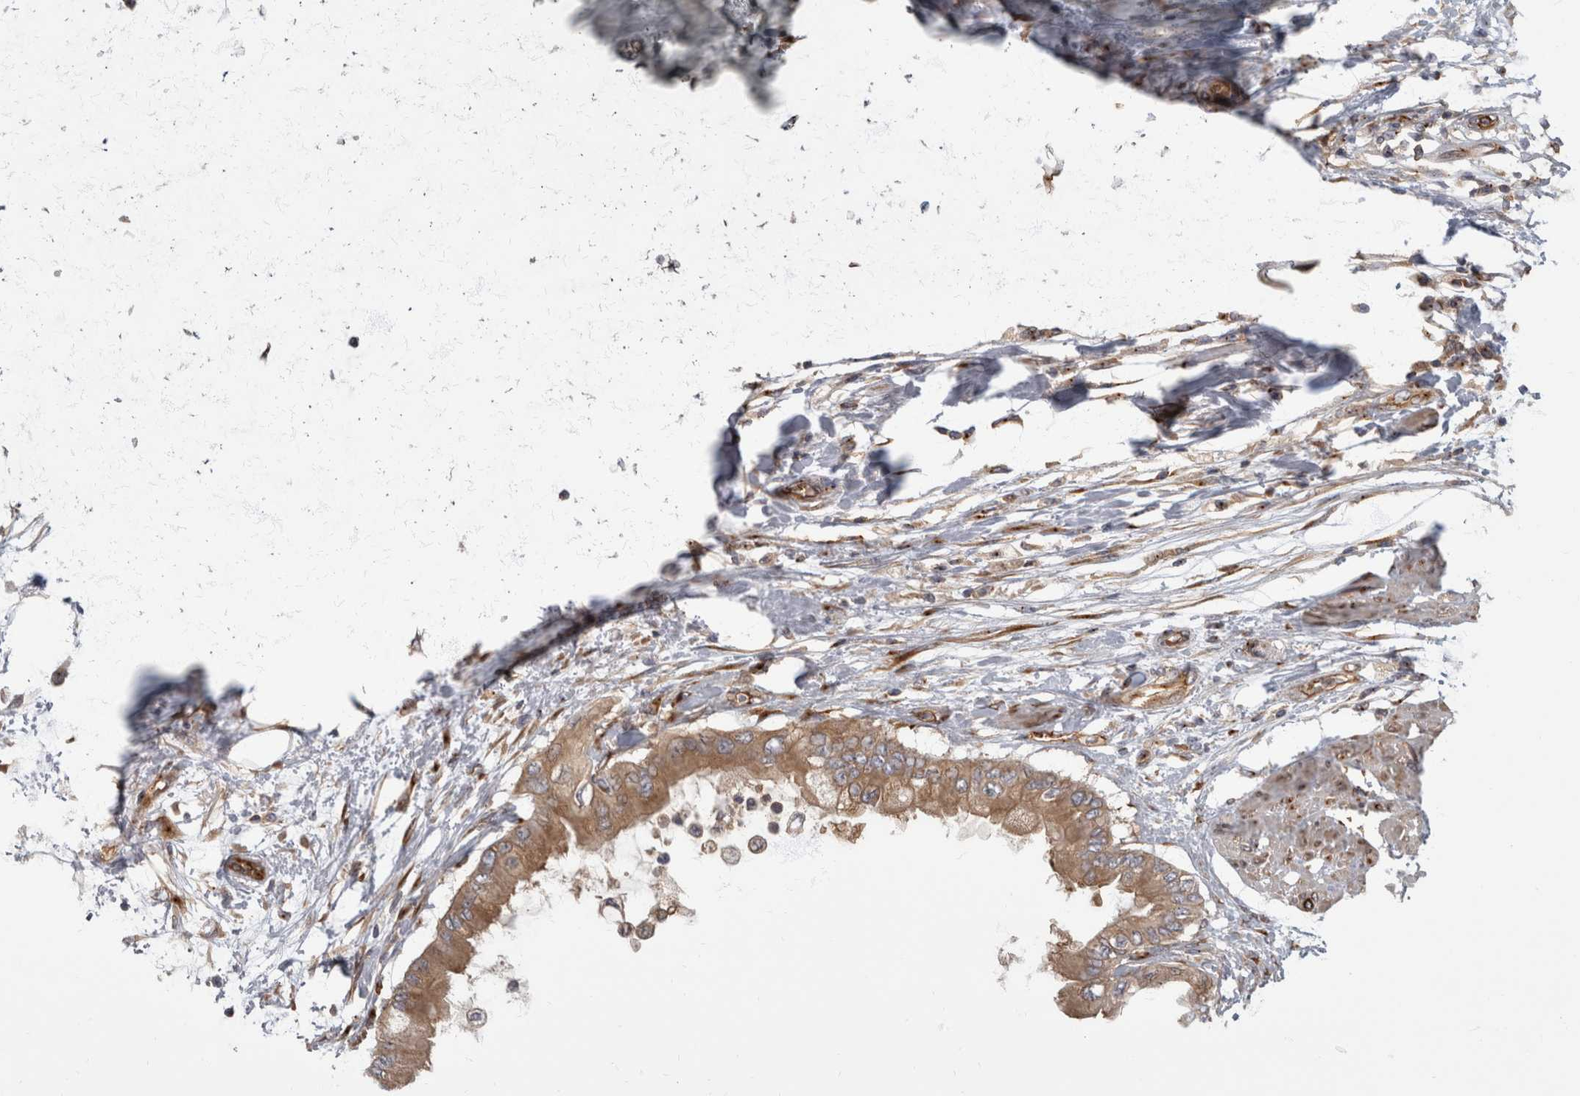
{"staining": {"intensity": "moderate", "quantity": ">75%", "location": "cytoplasmic/membranous"}, "tissue": "pancreatic cancer", "cell_type": "Tumor cells", "image_type": "cancer", "snomed": [{"axis": "morphology", "description": "Normal tissue, NOS"}, {"axis": "morphology", "description": "Adenocarcinoma, NOS"}, {"axis": "topography", "description": "Pancreas"}, {"axis": "topography", "description": "Duodenum"}], "caption": "Immunohistochemical staining of human pancreatic cancer reveals moderate cytoplasmic/membranous protein staining in approximately >75% of tumor cells. The protein of interest is shown in brown color, while the nuclei are stained blue.", "gene": "HOOK3", "patient": {"sex": "female", "age": 60}}